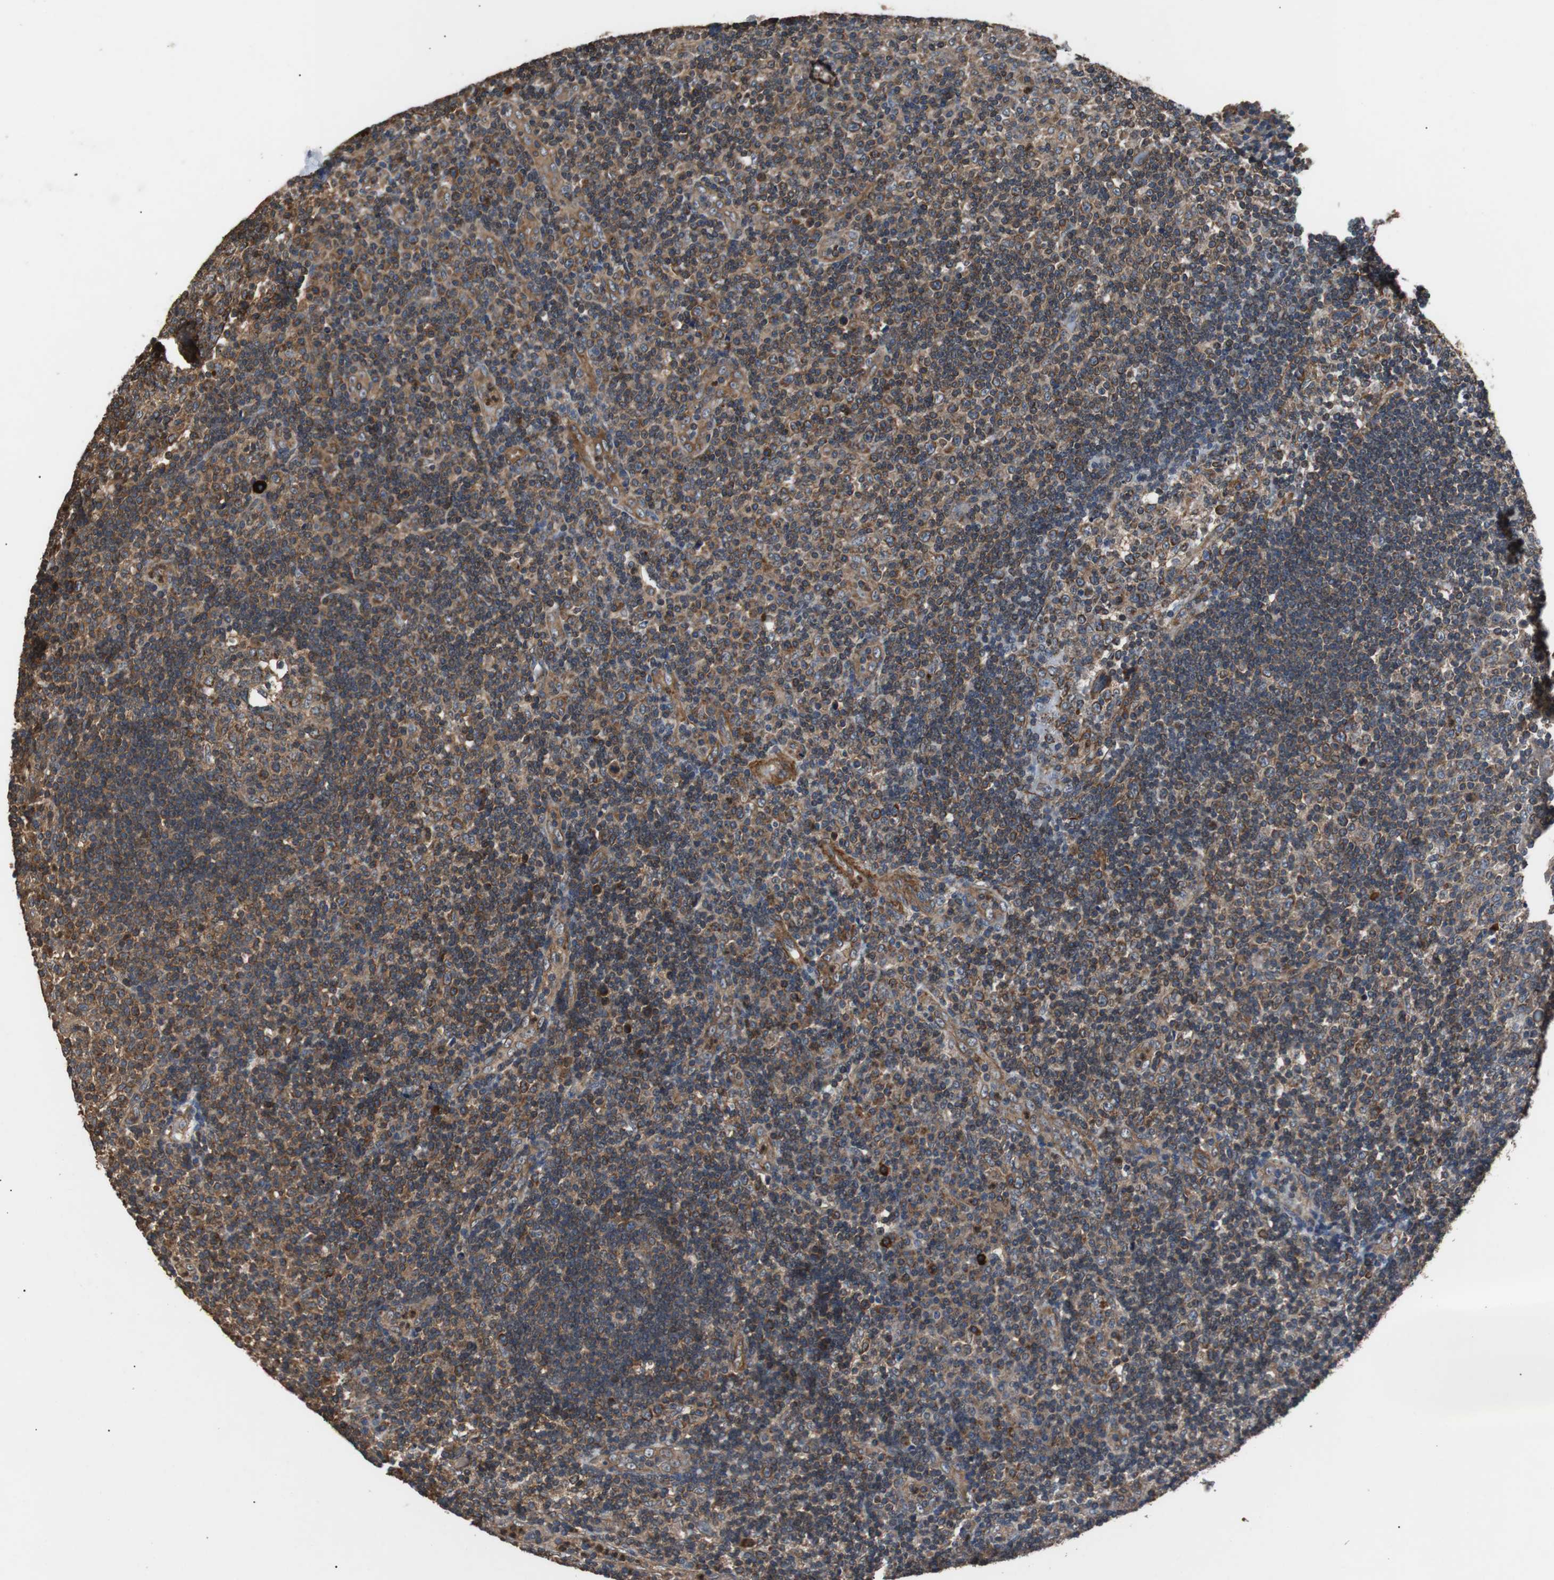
{"staining": {"intensity": "strong", "quantity": ">75%", "location": "cytoplasmic/membranous"}, "tissue": "tonsil", "cell_type": "Germinal center cells", "image_type": "normal", "snomed": [{"axis": "morphology", "description": "Normal tissue, NOS"}, {"axis": "topography", "description": "Tonsil"}], "caption": "Immunohistochemical staining of benign tonsil displays high levels of strong cytoplasmic/membranous expression in approximately >75% of germinal center cells. The staining is performed using DAB (3,3'-diaminobenzidine) brown chromogen to label protein expression. The nuclei are counter-stained blue using hematoxylin.", "gene": "PITRM1", "patient": {"sex": "female", "age": 40}}